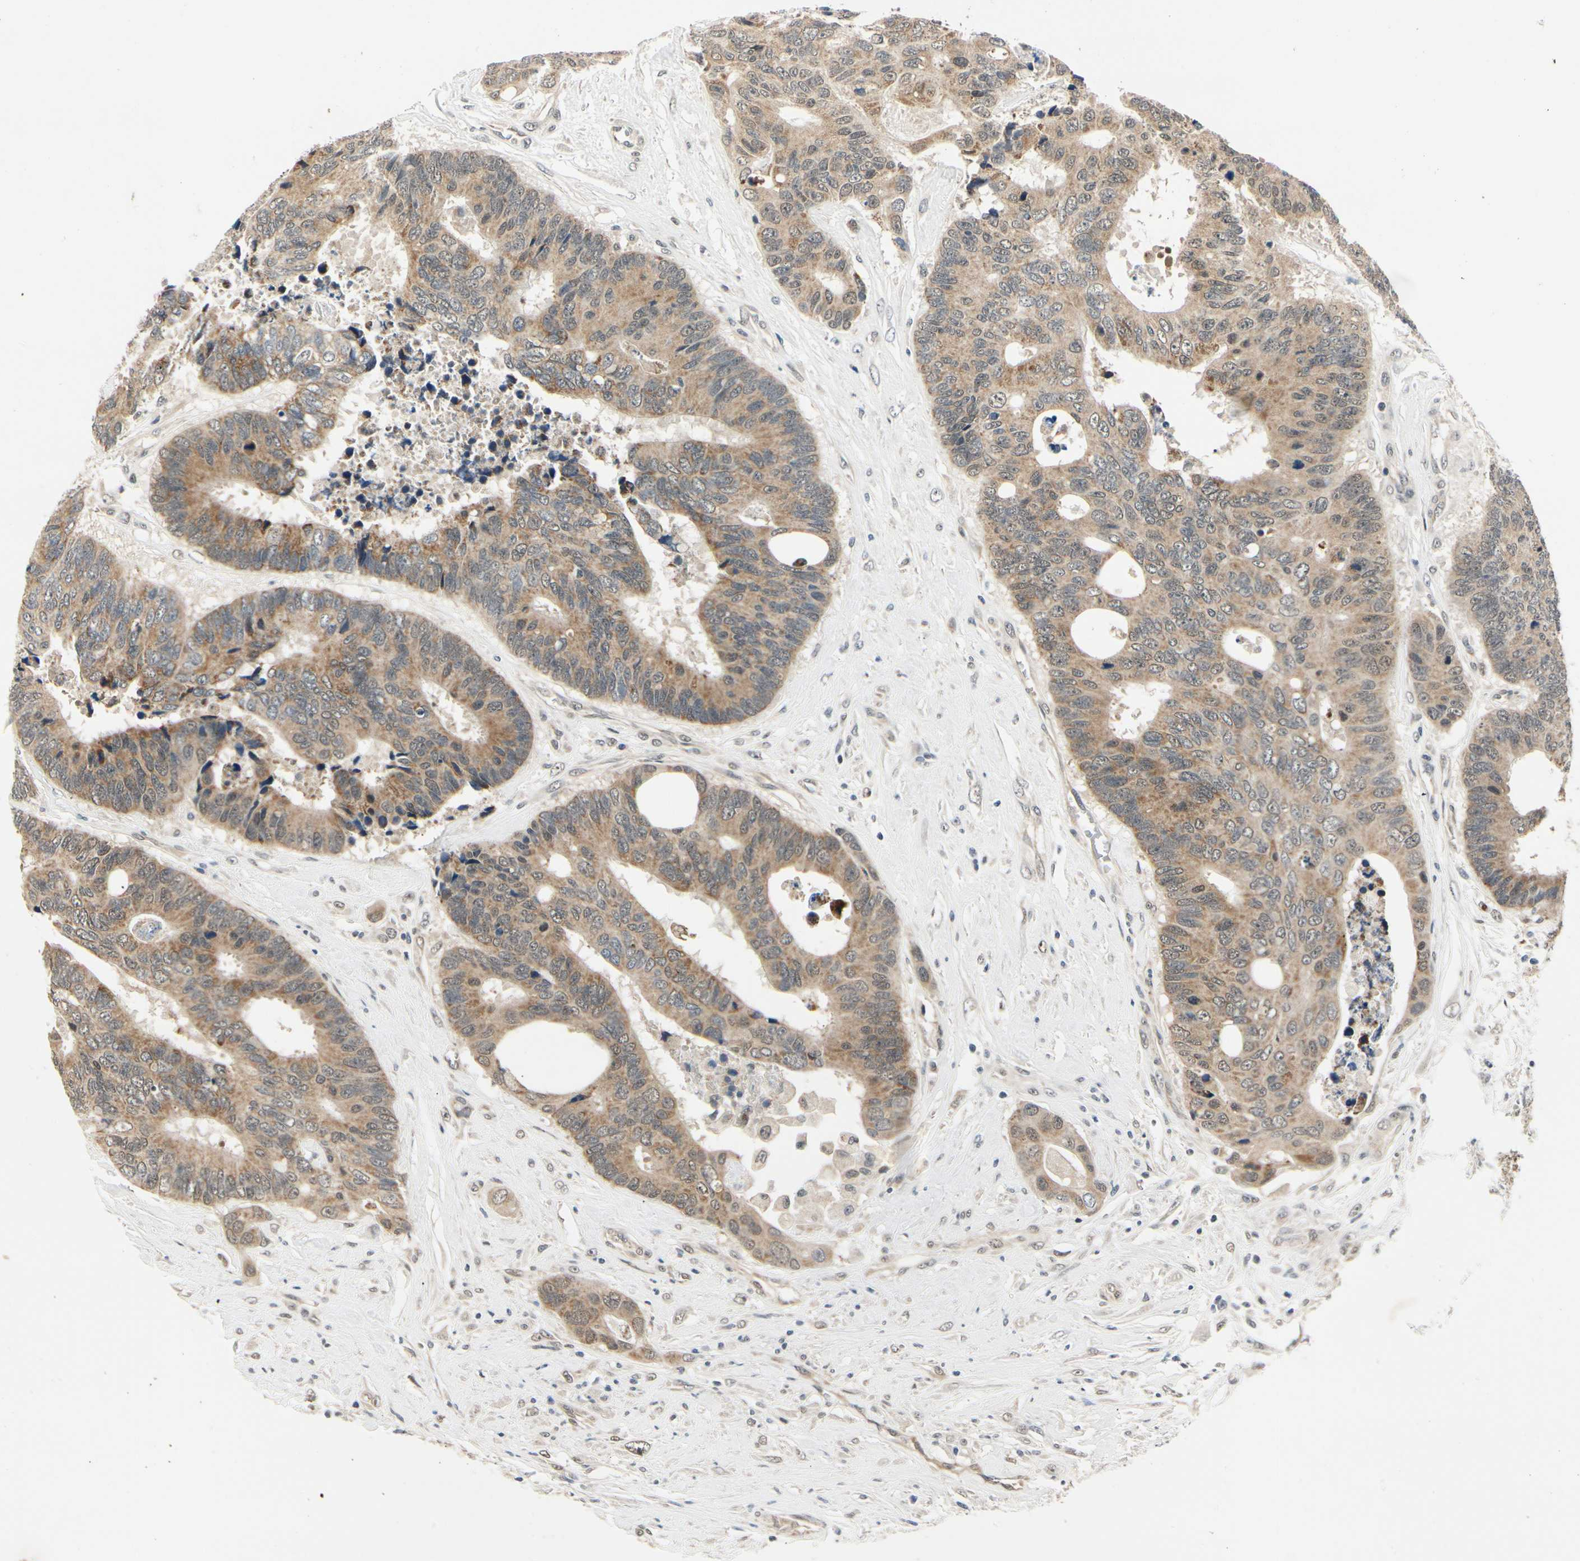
{"staining": {"intensity": "moderate", "quantity": ">75%", "location": "cytoplasmic/membranous"}, "tissue": "colorectal cancer", "cell_type": "Tumor cells", "image_type": "cancer", "snomed": [{"axis": "morphology", "description": "Adenocarcinoma, NOS"}, {"axis": "topography", "description": "Rectum"}], "caption": "High-magnification brightfield microscopy of adenocarcinoma (colorectal) stained with DAB (brown) and counterstained with hematoxylin (blue). tumor cells exhibit moderate cytoplasmic/membranous staining is identified in approximately>75% of cells. The staining is performed using DAB brown chromogen to label protein expression. The nuclei are counter-stained blue using hematoxylin.", "gene": "PDK2", "patient": {"sex": "male", "age": 55}}